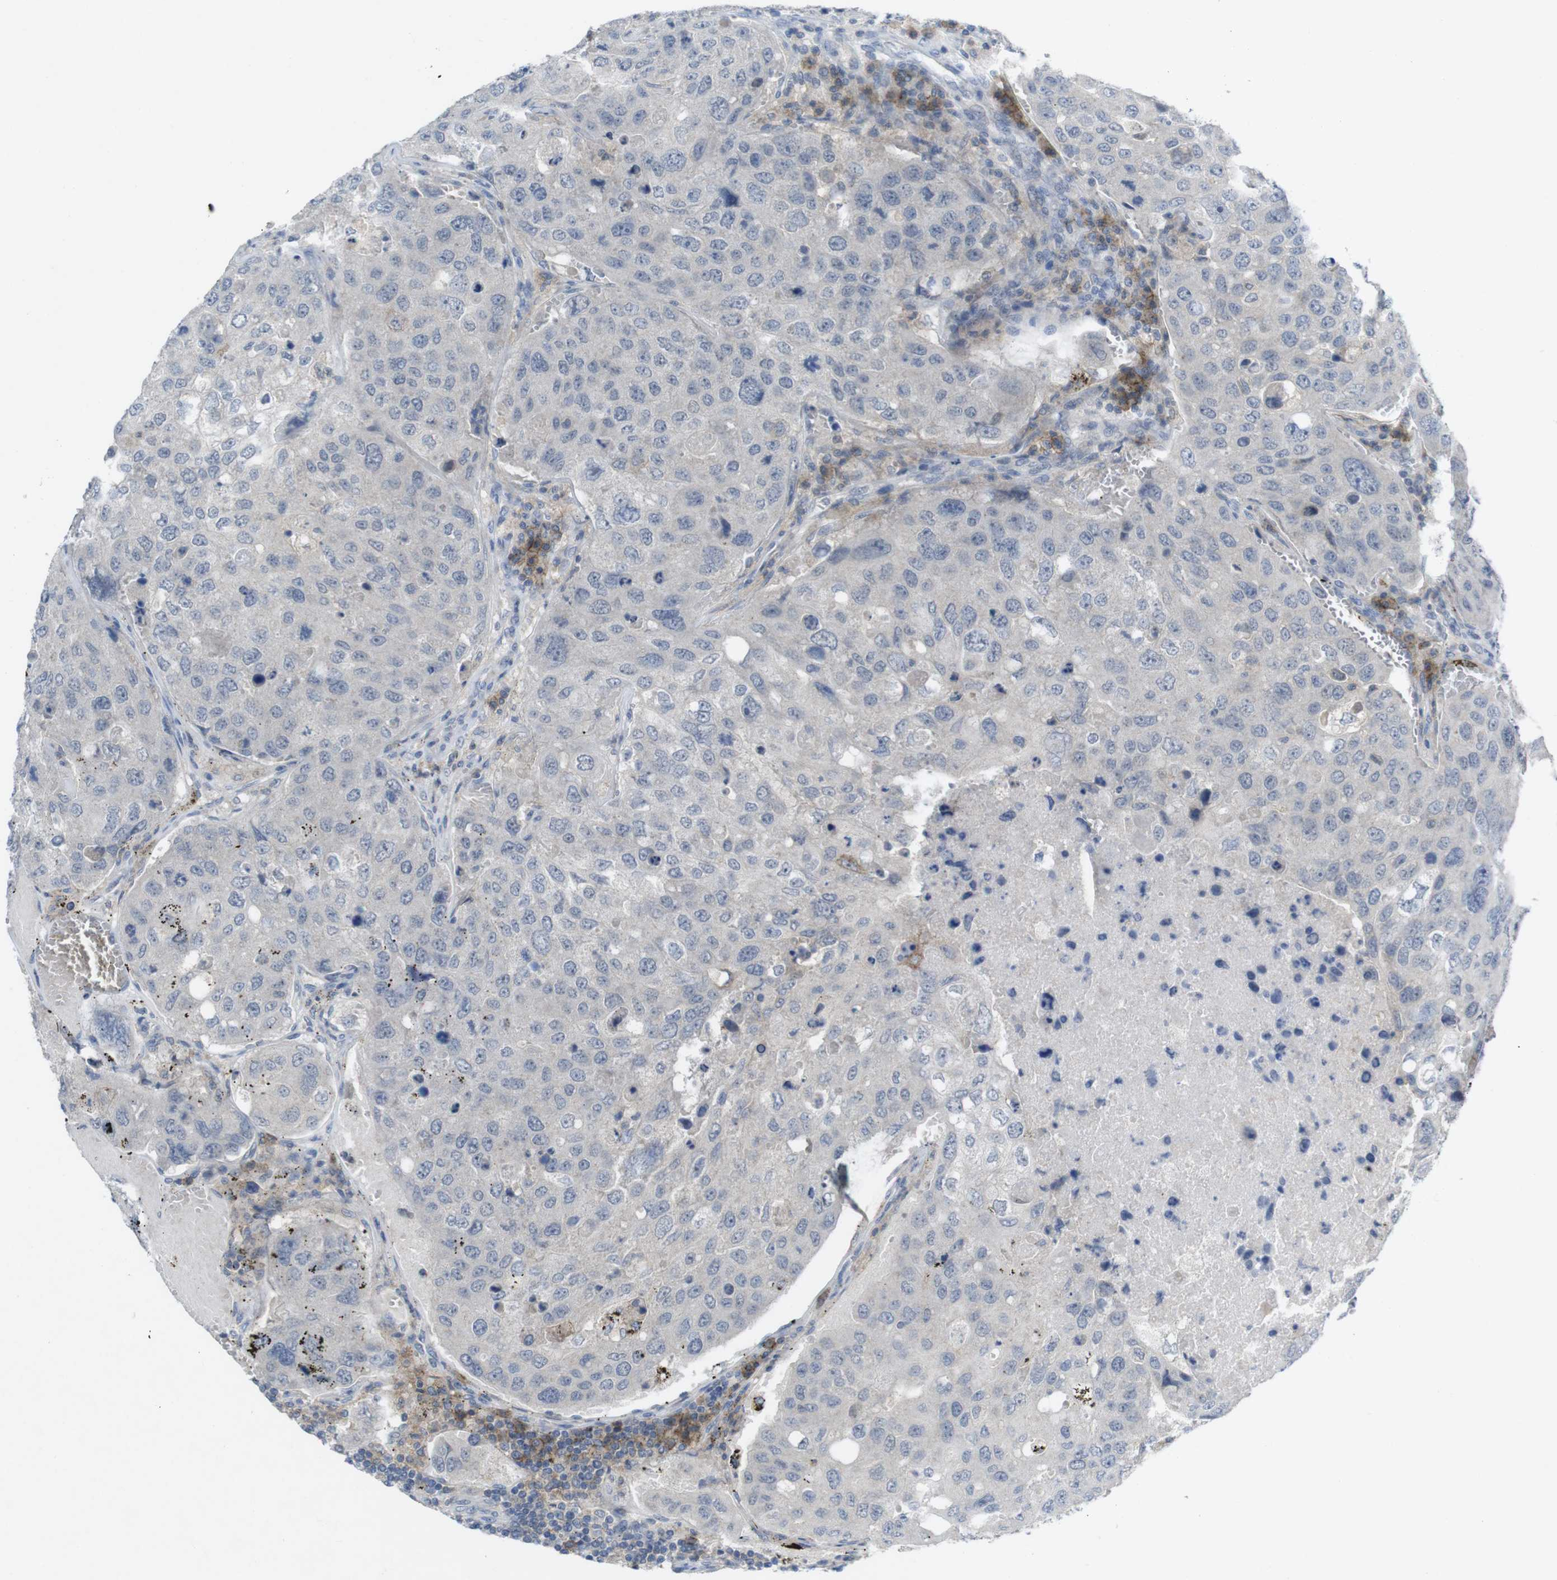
{"staining": {"intensity": "negative", "quantity": "none", "location": "none"}, "tissue": "urothelial cancer", "cell_type": "Tumor cells", "image_type": "cancer", "snomed": [{"axis": "morphology", "description": "Urothelial carcinoma, High grade"}, {"axis": "topography", "description": "Lymph node"}, {"axis": "topography", "description": "Urinary bladder"}], "caption": "Immunohistochemistry (IHC) of human urothelial cancer exhibits no expression in tumor cells. Nuclei are stained in blue.", "gene": "SLAMF7", "patient": {"sex": "male", "age": 51}}